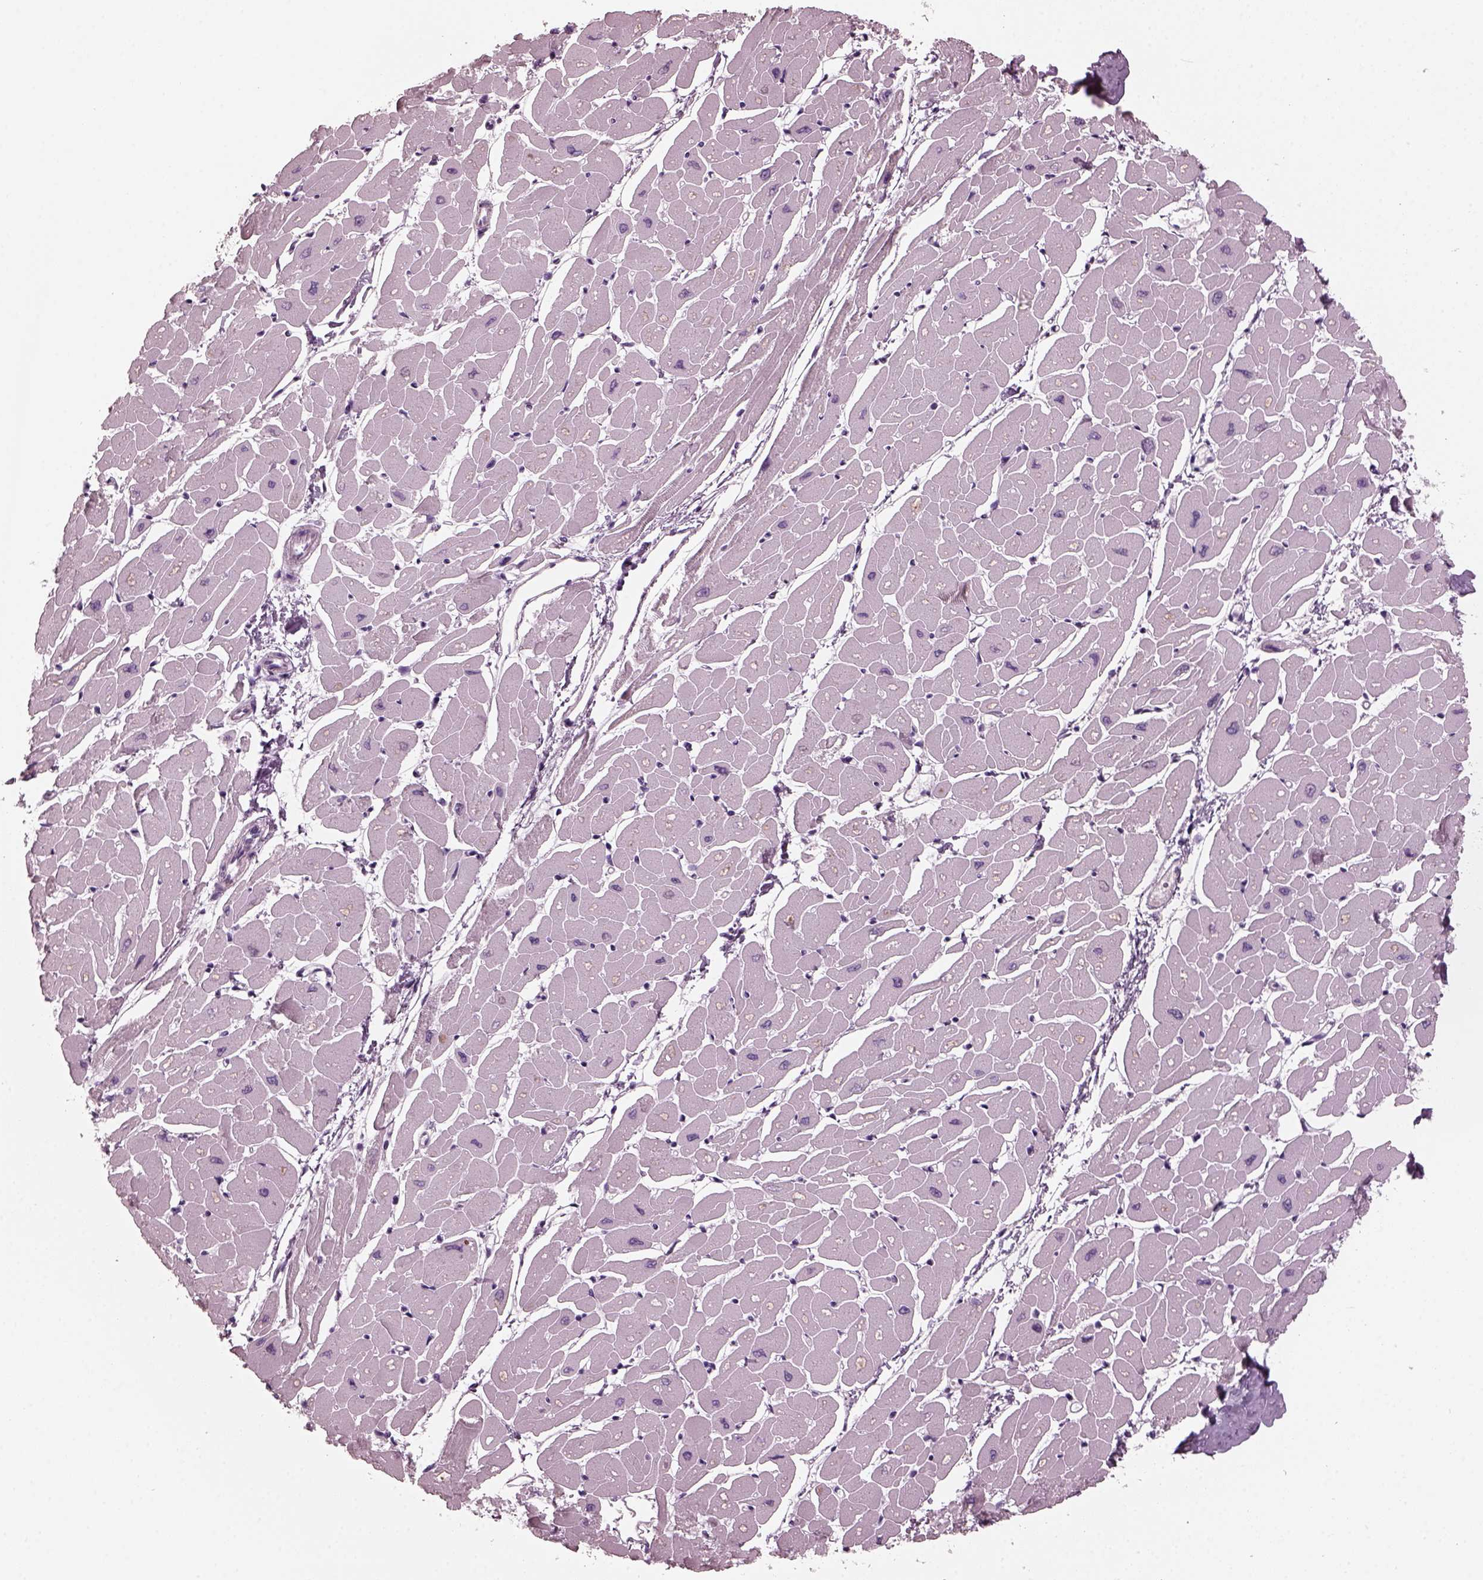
{"staining": {"intensity": "negative", "quantity": "none", "location": "none"}, "tissue": "heart muscle", "cell_type": "Cardiomyocytes", "image_type": "normal", "snomed": [{"axis": "morphology", "description": "Normal tissue, NOS"}, {"axis": "topography", "description": "Heart"}], "caption": "The histopathology image exhibits no staining of cardiomyocytes in unremarkable heart muscle.", "gene": "RCVRN", "patient": {"sex": "male", "age": 57}}